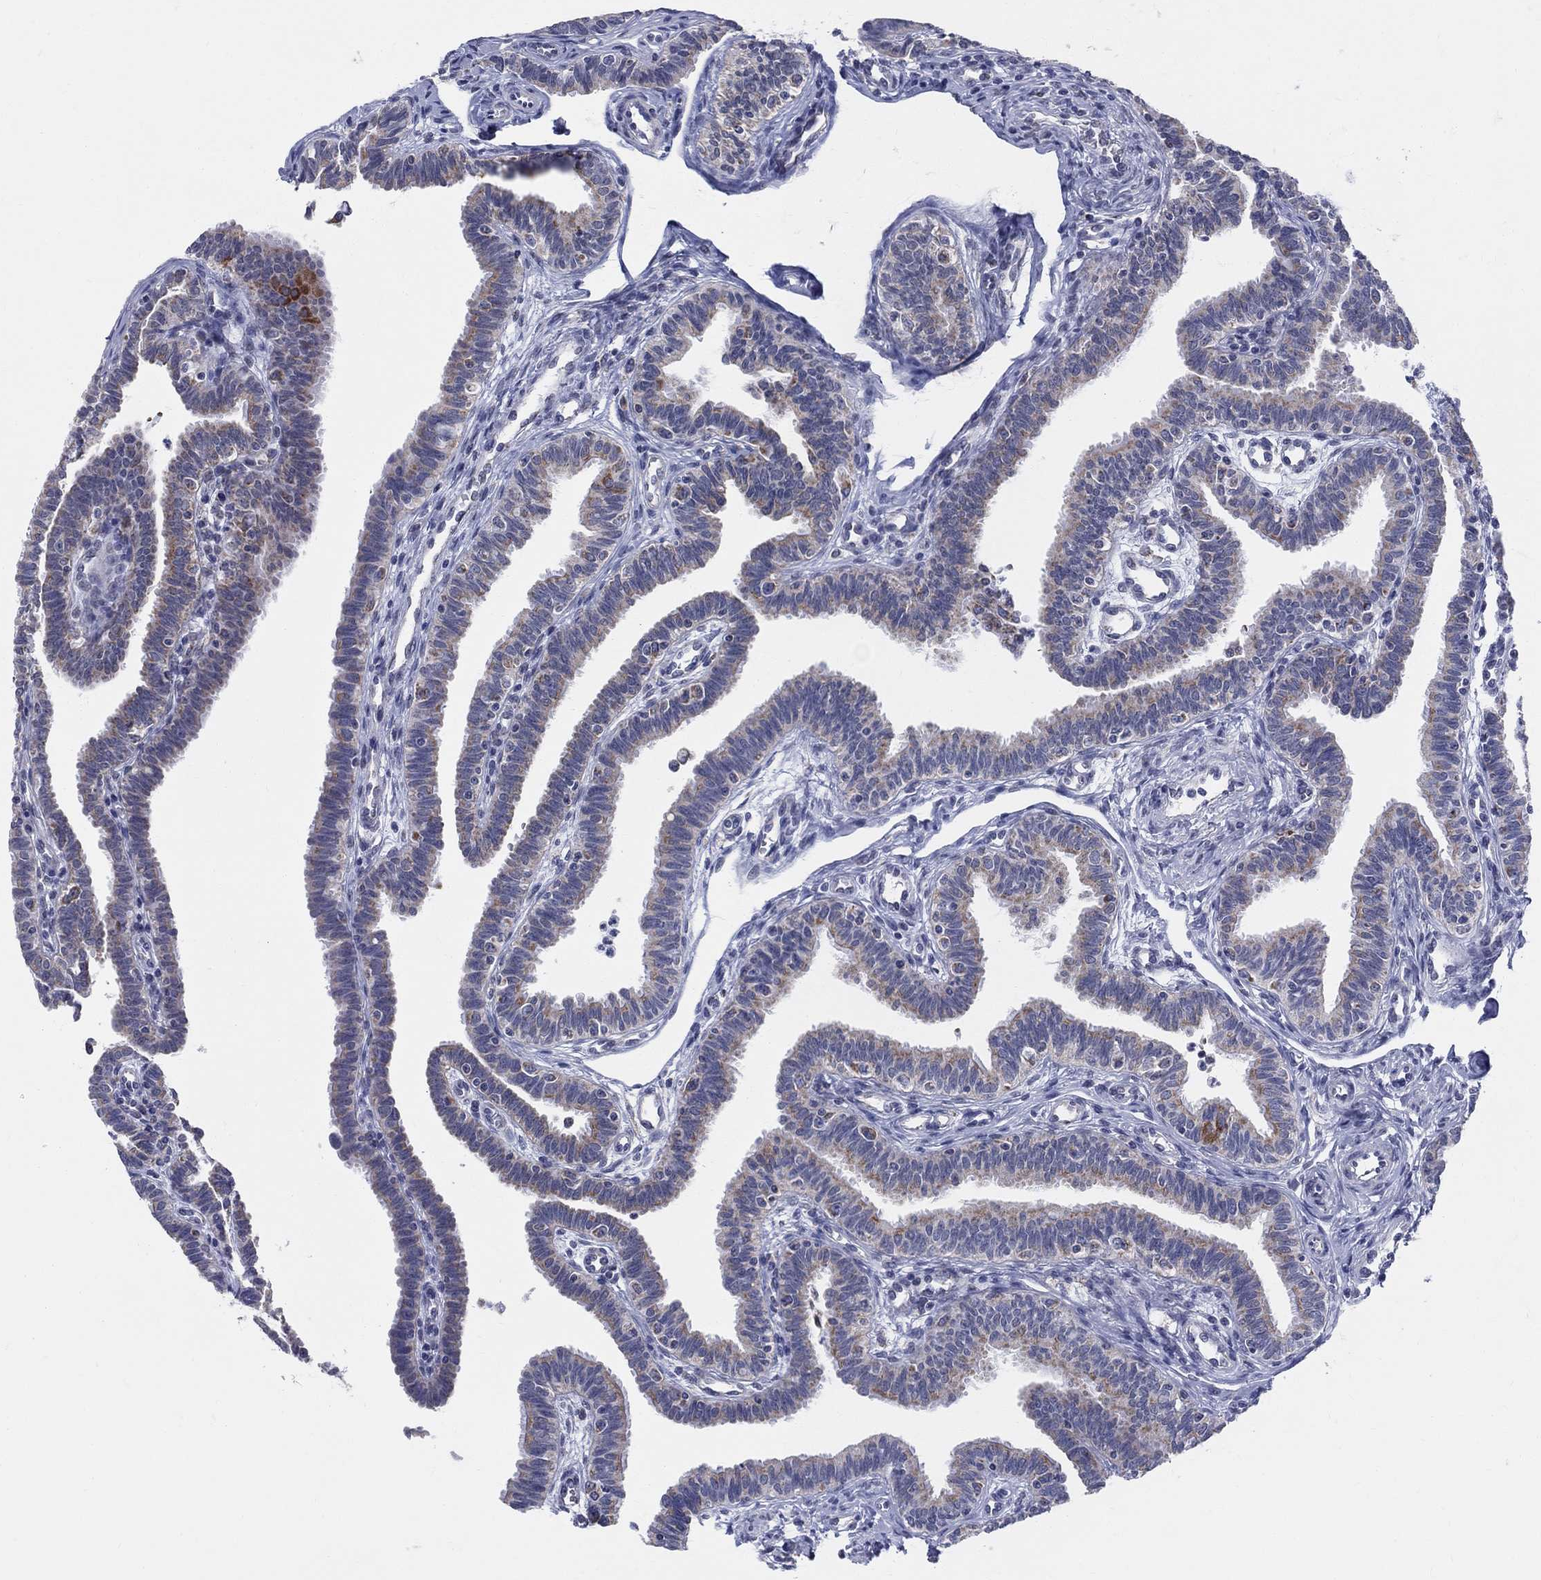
{"staining": {"intensity": "strong", "quantity": "<25%", "location": "cytoplasmic/membranous"}, "tissue": "fallopian tube", "cell_type": "Glandular cells", "image_type": "normal", "snomed": [{"axis": "morphology", "description": "Normal tissue, NOS"}, {"axis": "topography", "description": "Fallopian tube"}], "caption": "A high-resolution histopathology image shows immunohistochemistry staining of normal fallopian tube, which reveals strong cytoplasmic/membranous expression in approximately <25% of glandular cells. The staining was performed using DAB (3,3'-diaminobenzidine), with brown indicating positive protein expression. Nuclei are stained blue with hematoxylin.", "gene": "KISS1R", "patient": {"sex": "female", "age": 36}}